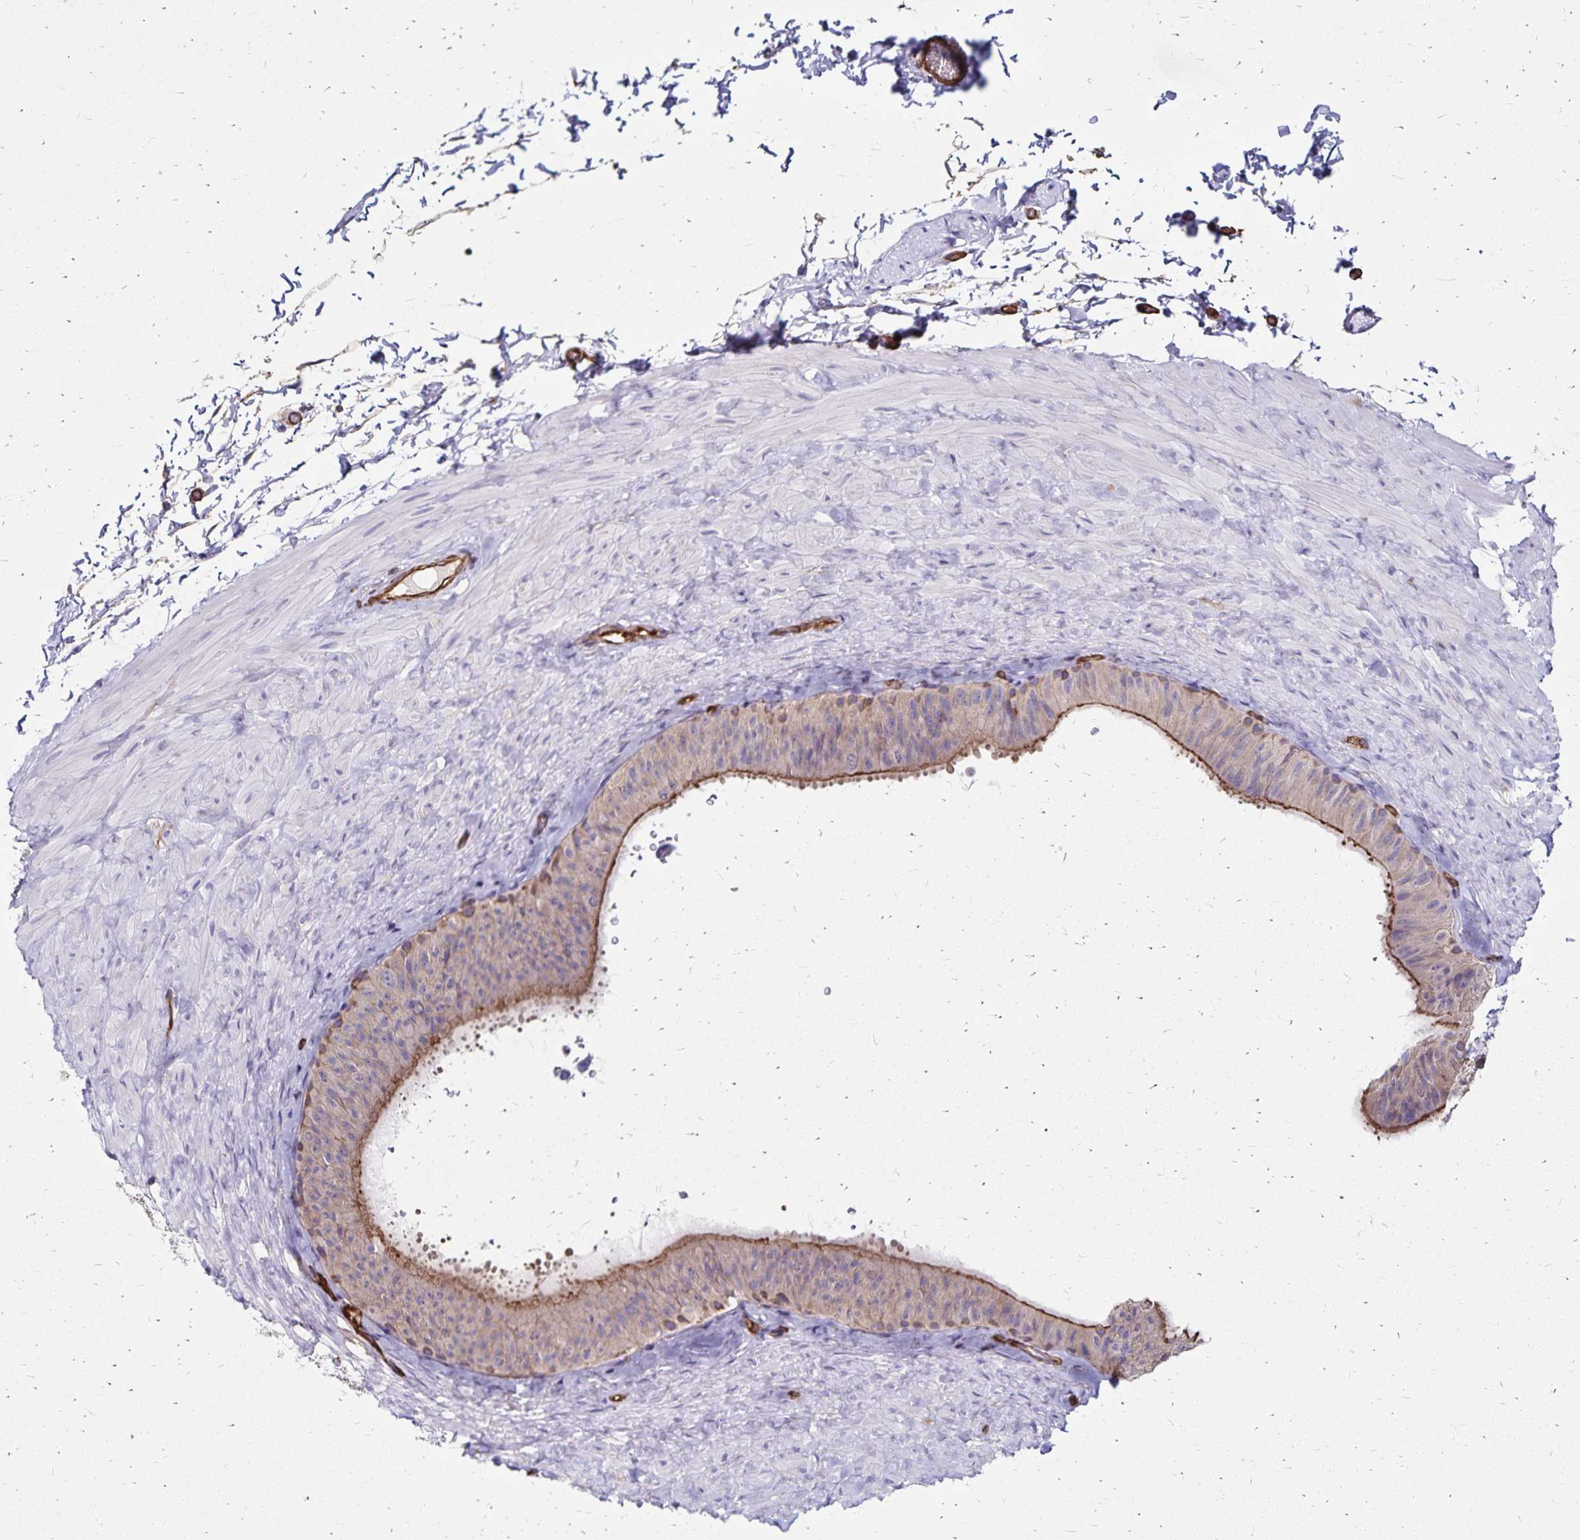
{"staining": {"intensity": "moderate", "quantity": "25%-75%", "location": "cytoplasmic/membranous"}, "tissue": "epididymis", "cell_type": "Glandular cells", "image_type": "normal", "snomed": [{"axis": "morphology", "description": "Normal tissue, NOS"}, {"axis": "topography", "description": "Epididymis, spermatic cord, NOS"}, {"axis": "topography", "description": "Epididymis"}], "caption": "Immunohistochemical staining of unremarkable human epididymis demonstrates 25%-75% levels of moderate cytoplasmic/membranous protein staining in about 25%-75% of glandular cells. Immunohistochemistry (ihc) stains the protein of interest in brown and the nuclei are stained blue.", "gene": "RPRML", "patient": {"sex": "male", "age": 31}}